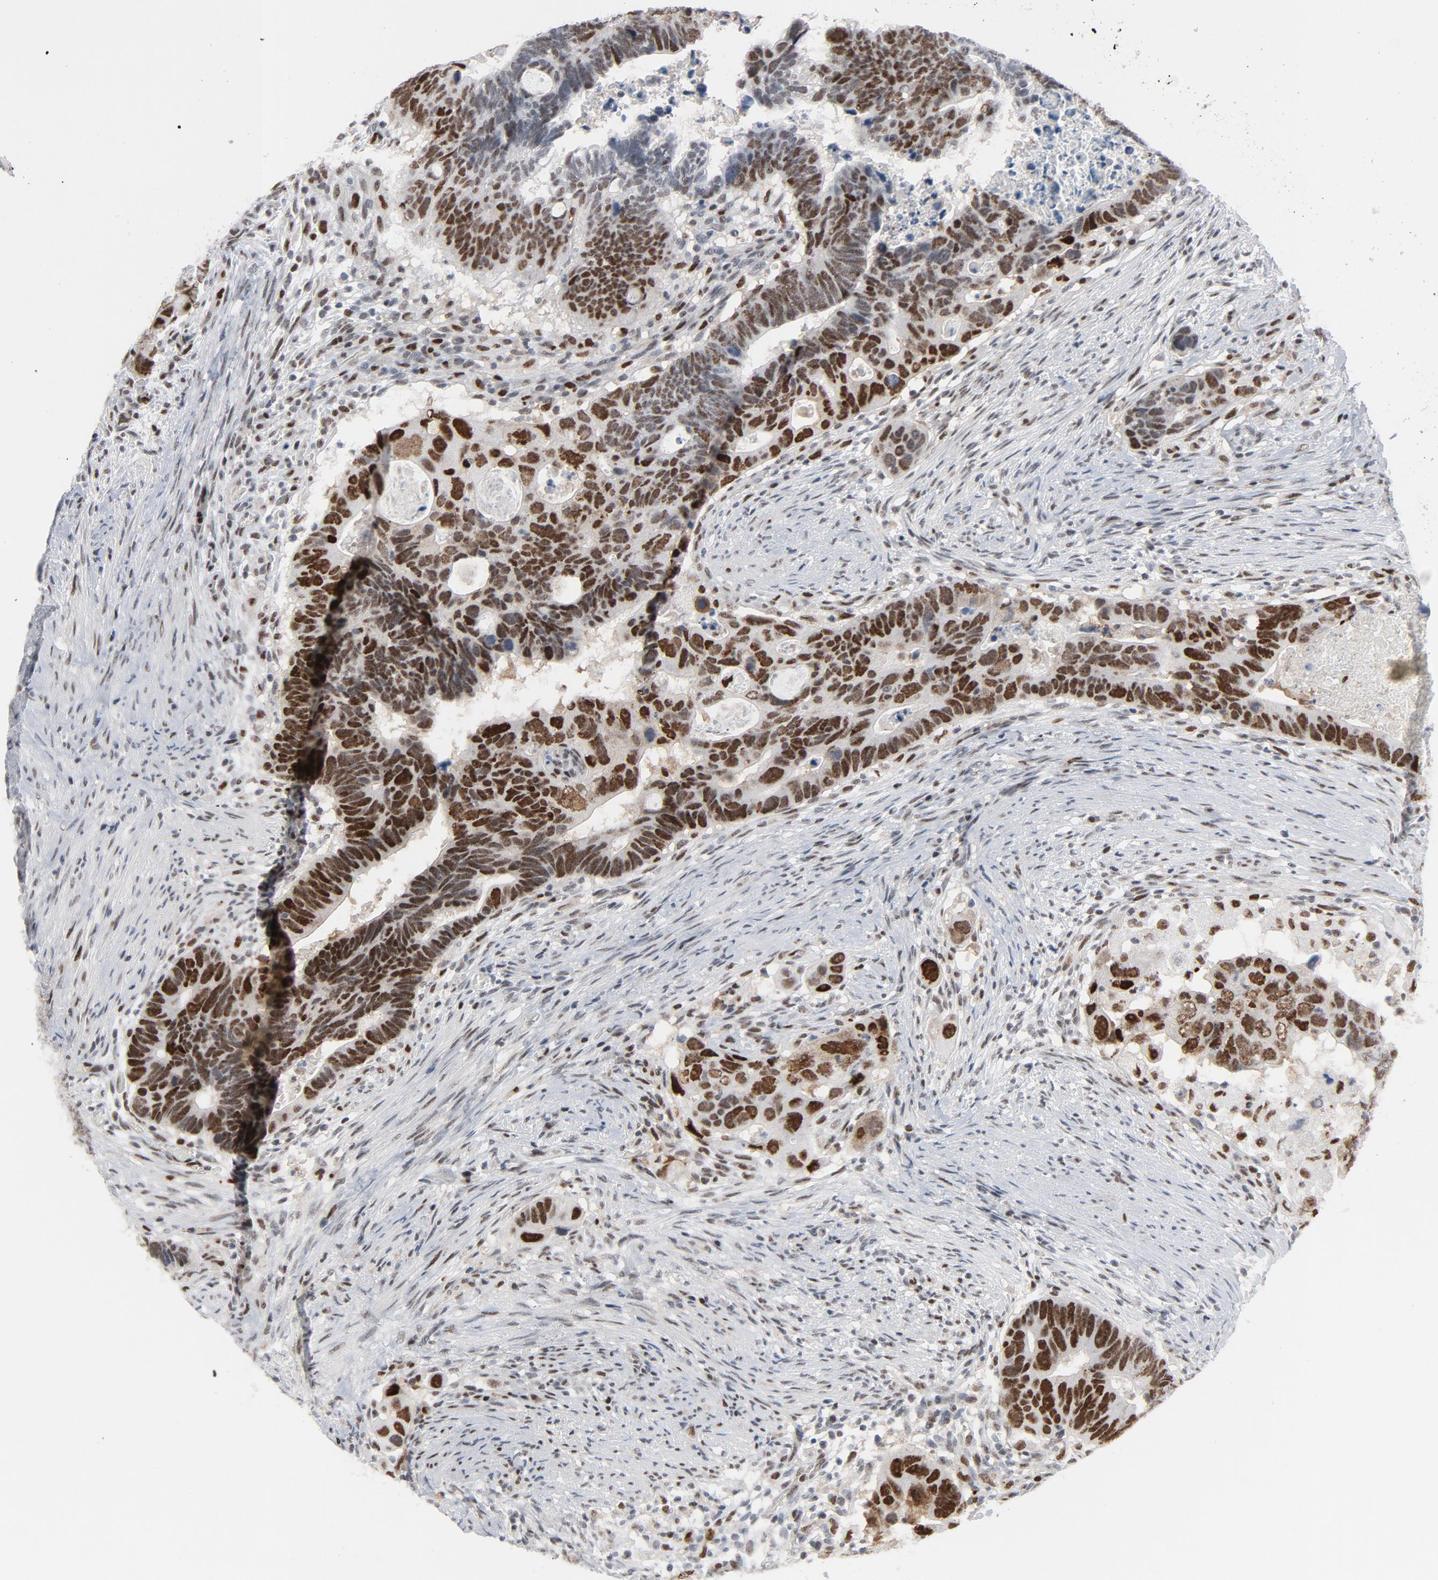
{"staining": {"intensity": "strong", "quantity": ">75%", "location": "nuclear"}, "tissue": "colorectal cancer", "cell_type": "Tumor cells", "image_type": "cancer", "snomed": [{"axis": "morphology", "description": "Adenocarcinoma, NOS"}, {"axis": "topography", "description": "Rectum"}], "caption": "Immunohistochemistry (IHC) image of adenocarcinoma (colorectal) stained for a protein (brown), which demonstrates high levels of strong nuclear expression in about >75% of tumor cells.", "gene": "JMJD6", "patient": {"sex": "male", "age": 53}}